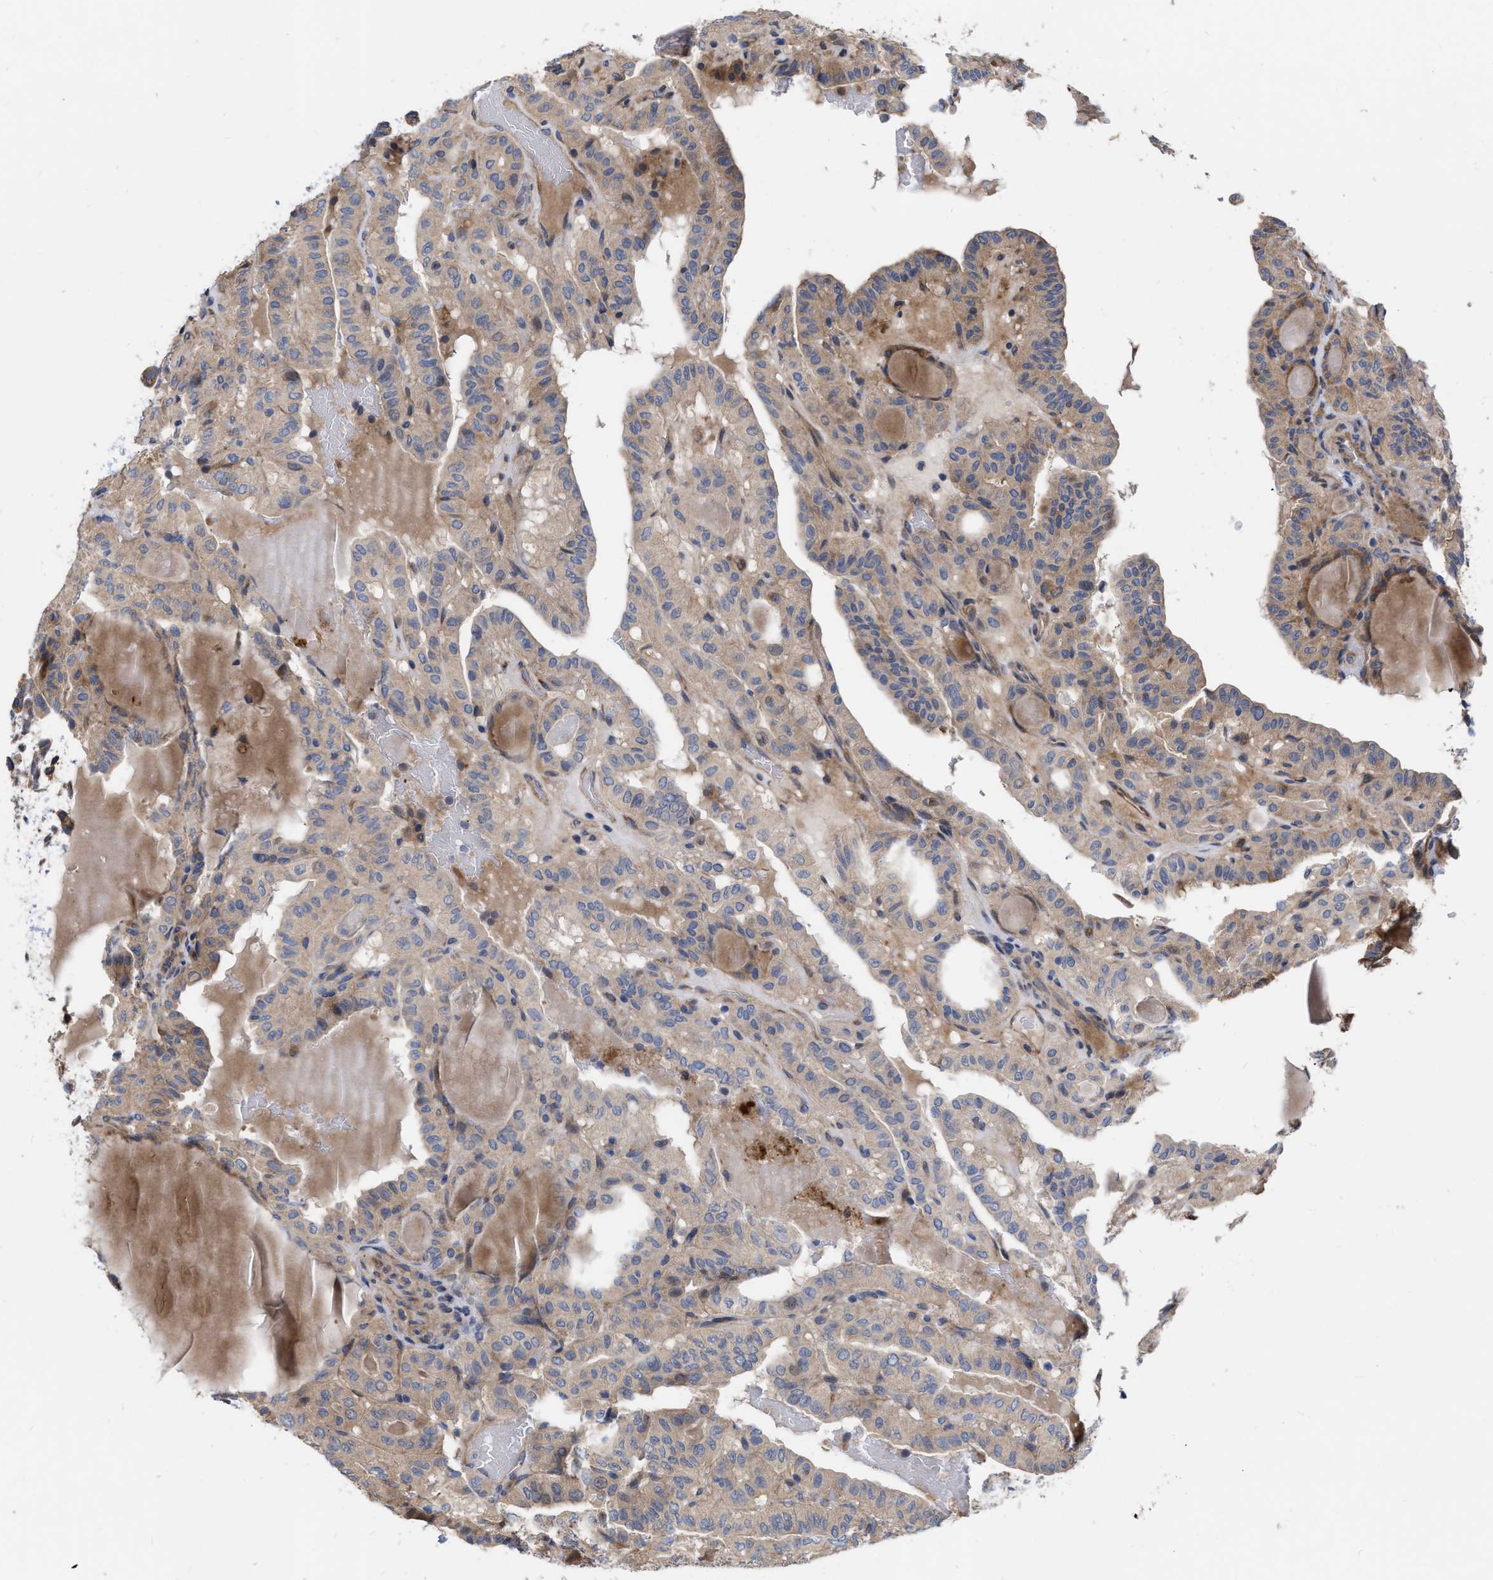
{"staining": {"intensity": "weak", "quantity": ">75%", "location": "cytoplasmic/membranous"}, "tissue": "thyroid cancer", "cell_type": "Tumor cells", "image_type": "cancer", "snomed": [{"axis": "morphology", "description": "Papillary adenocarcinoma, NOS"}, {"axis": "topography", "description": "Thyroid gland"}], "caption": "Protein staining by immunohistochemistry (IHC) reveals weak cytoplasmic/membranous expression in about >75% of tumor cells in thyroid papillary adenocarcinoma.", "gene": "MLST8", "patient": {"sex": "male", "age": 77}}